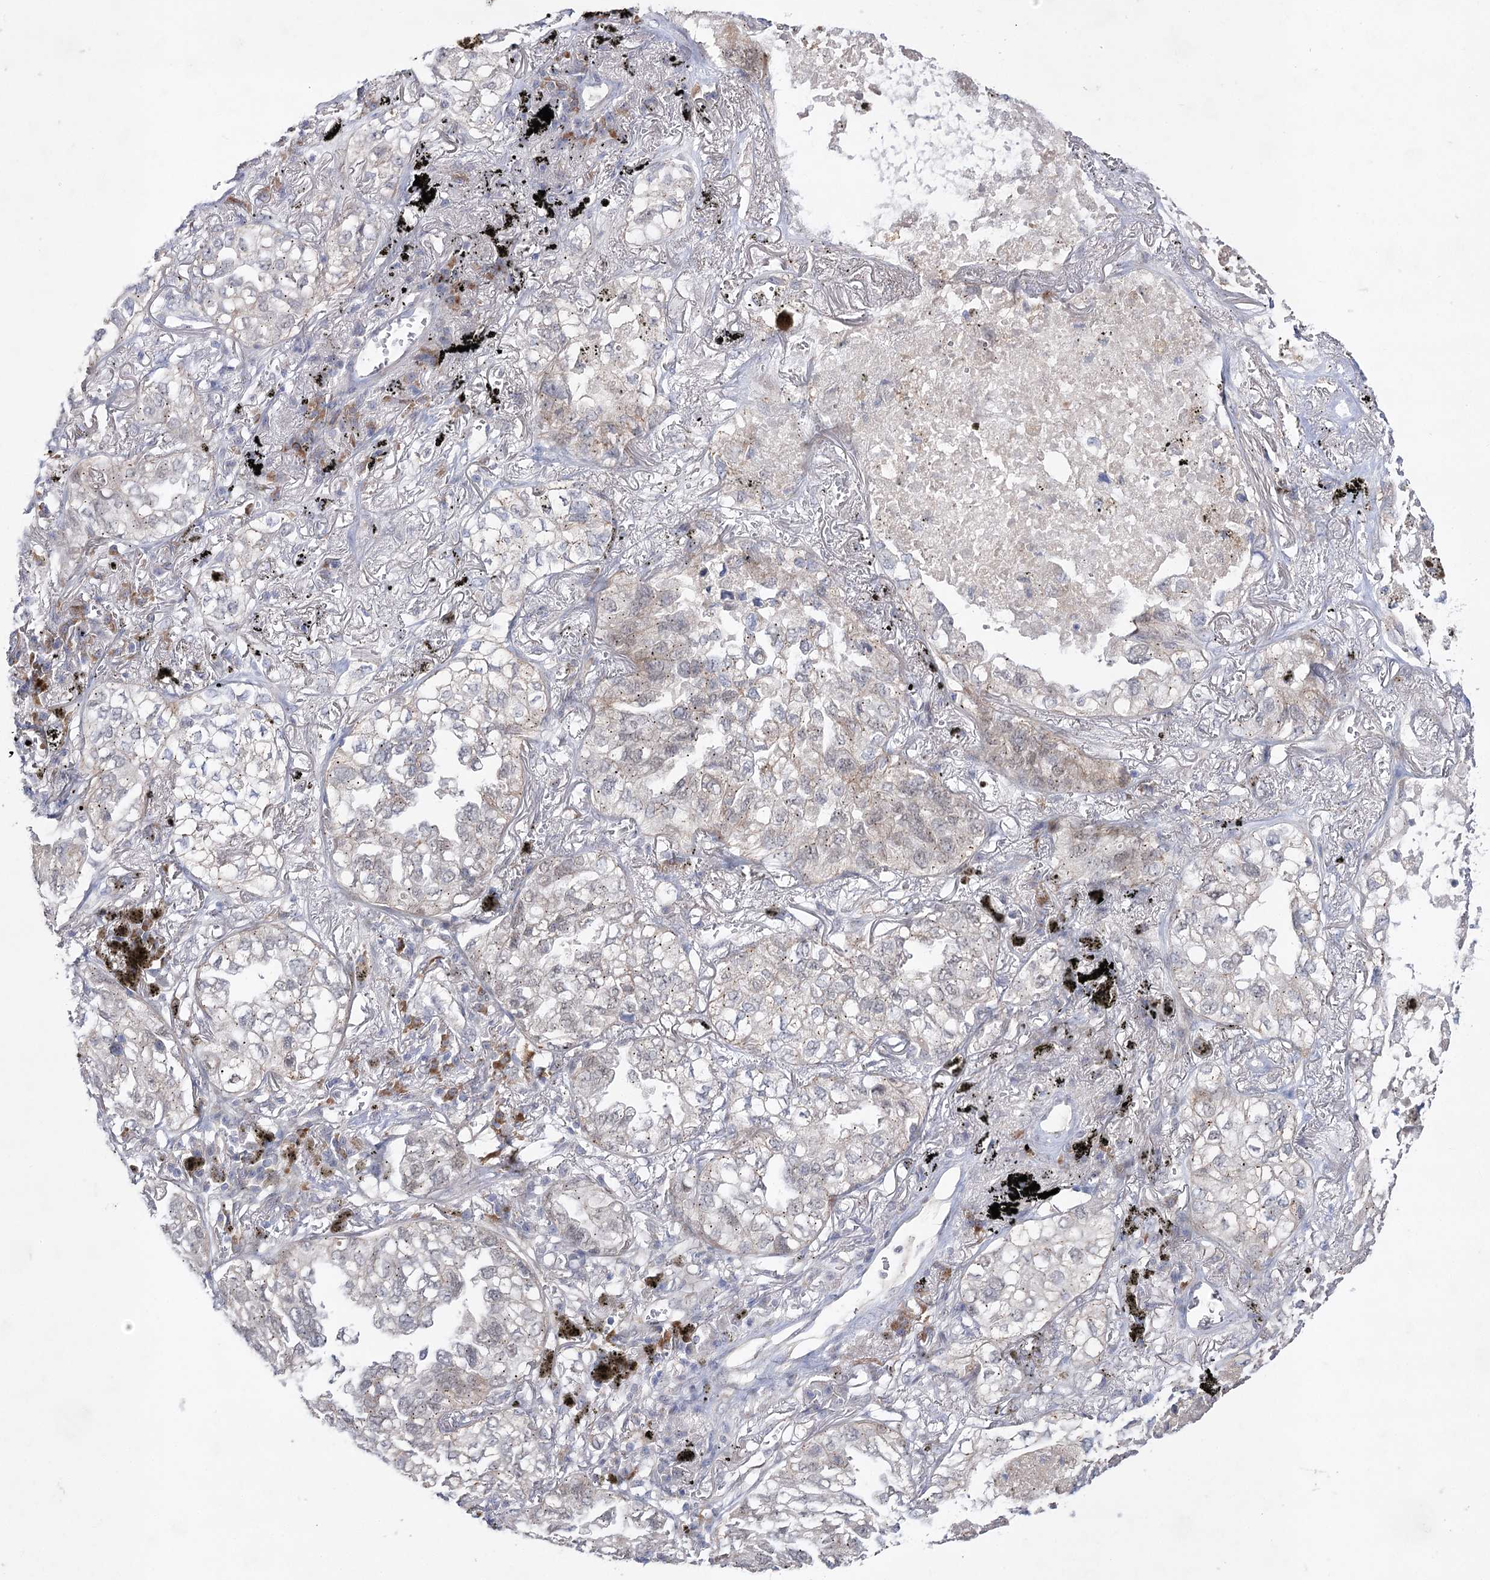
{"staining": {"intensity": "negative", "quantity": "none", "location": "none"}, "tissue": "lung cancer", "cell_type": "Tumor cells", "image_type": "cancer", "snomed": [{"axis": "morphology", "description": "Adenocarcinoma, NOS"}, {"axis": "topography", "description": "Lung"}], "caption": "Immunohistochemistry (IHC) image of lung adenocarcinoma stained for a protein (brown), which displays no staining in tumor cells. Nuclei are stained in blue.", "gene": "ARHGAP32", "patient": {"sex": "male", "age": 65}}